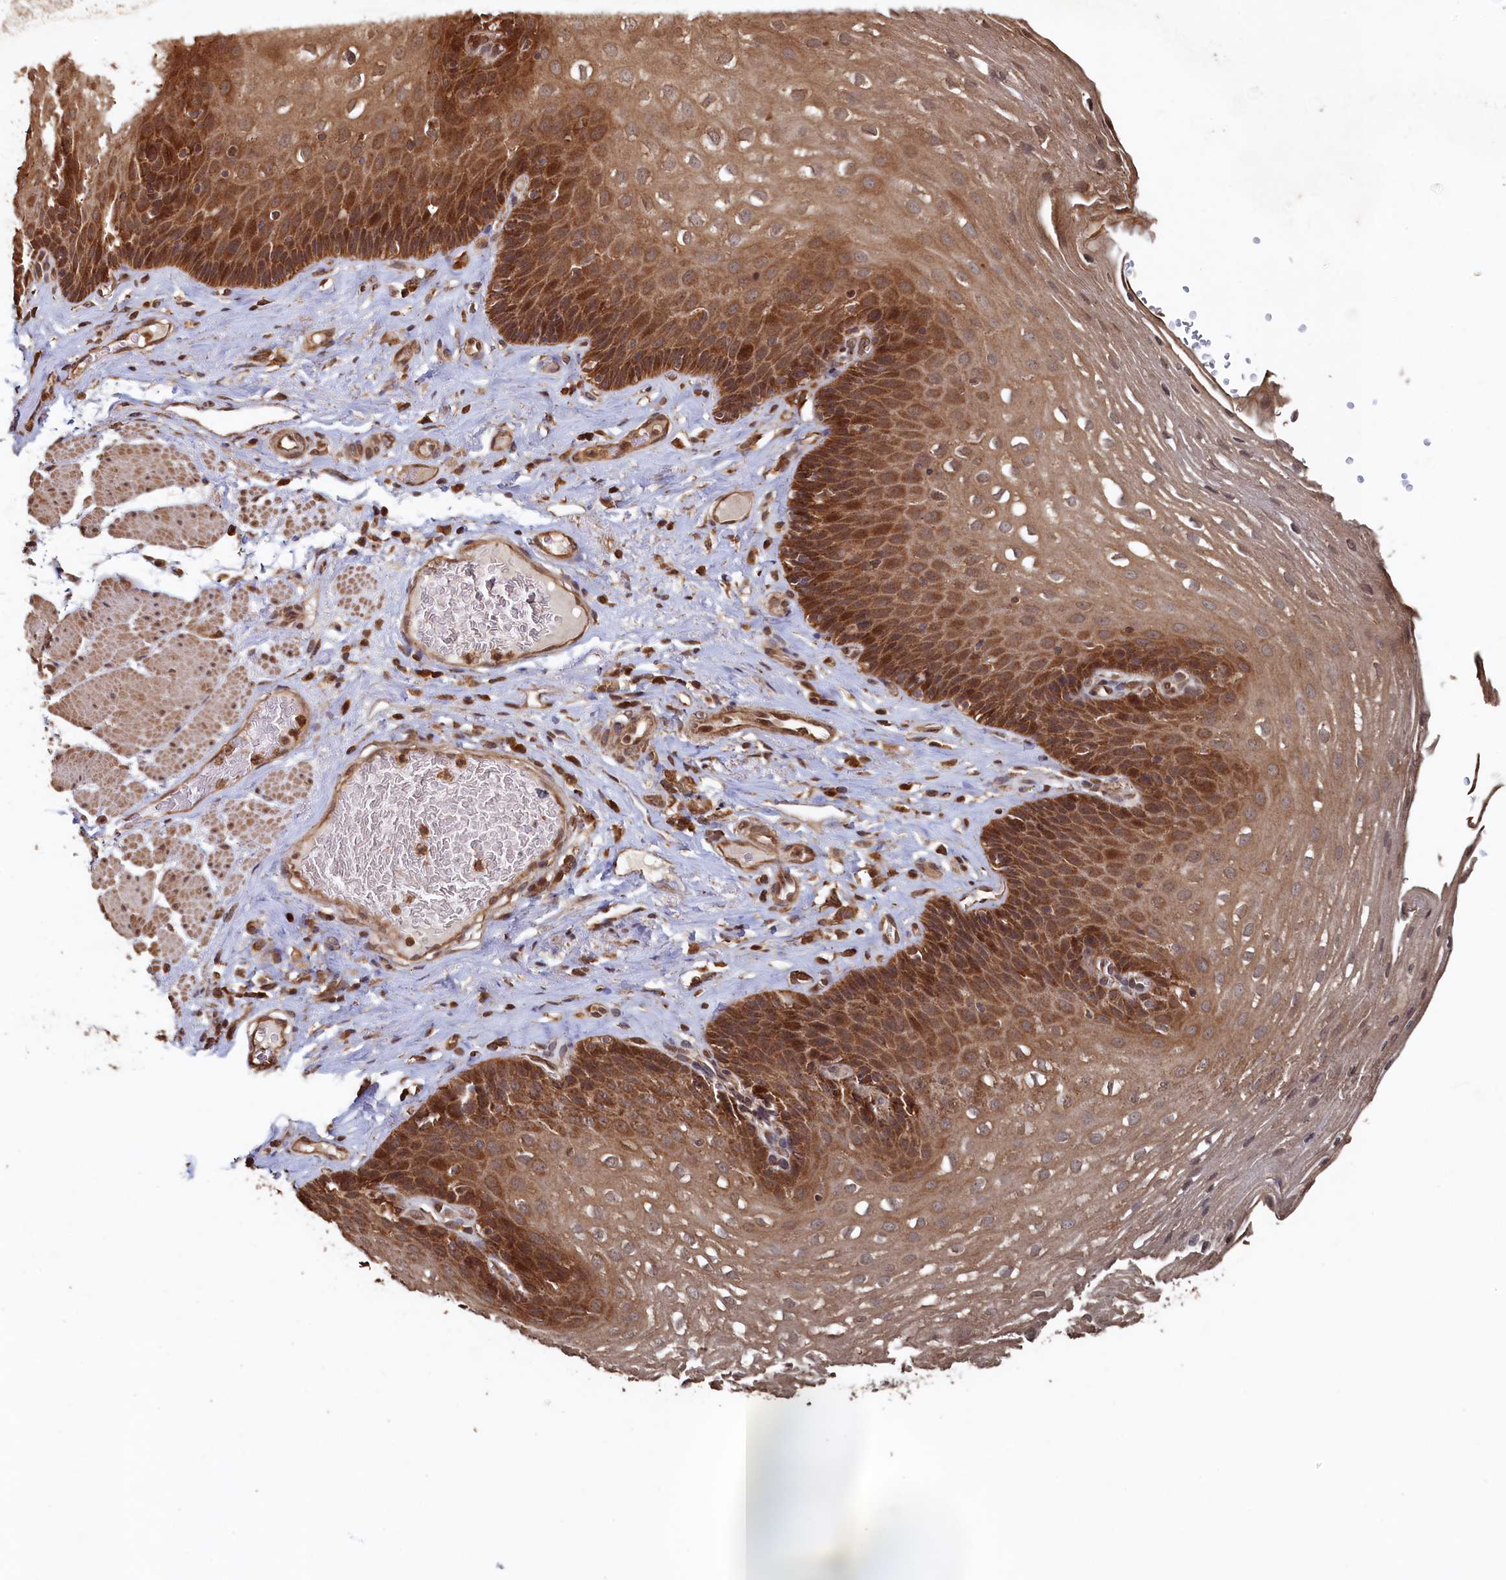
{"staining": {"intensity": "strong", "quantity": ">75%", "location": "cytoplasmic/membranous"}, "tissue": "esophagus", "cell_type": "Squamous epithelial cells", "image_type": "normal", "snomed": [{"axis": "morphology", "description": "Normal tissue, NOS"}, {"axis": "topography", "description": "Esophagus"}], "caption": "Immunohistochemical staining of benign esophagus reveals >75% levels of strong cytoplasmic/membranous protein staining in approximately >75% of squamous epithelial cells. Immunohistochemistry stains the protein in brown and the nuclei are stained blue.", "gene": "PIGN", "patient": {"sex": "female", "age": 66}}